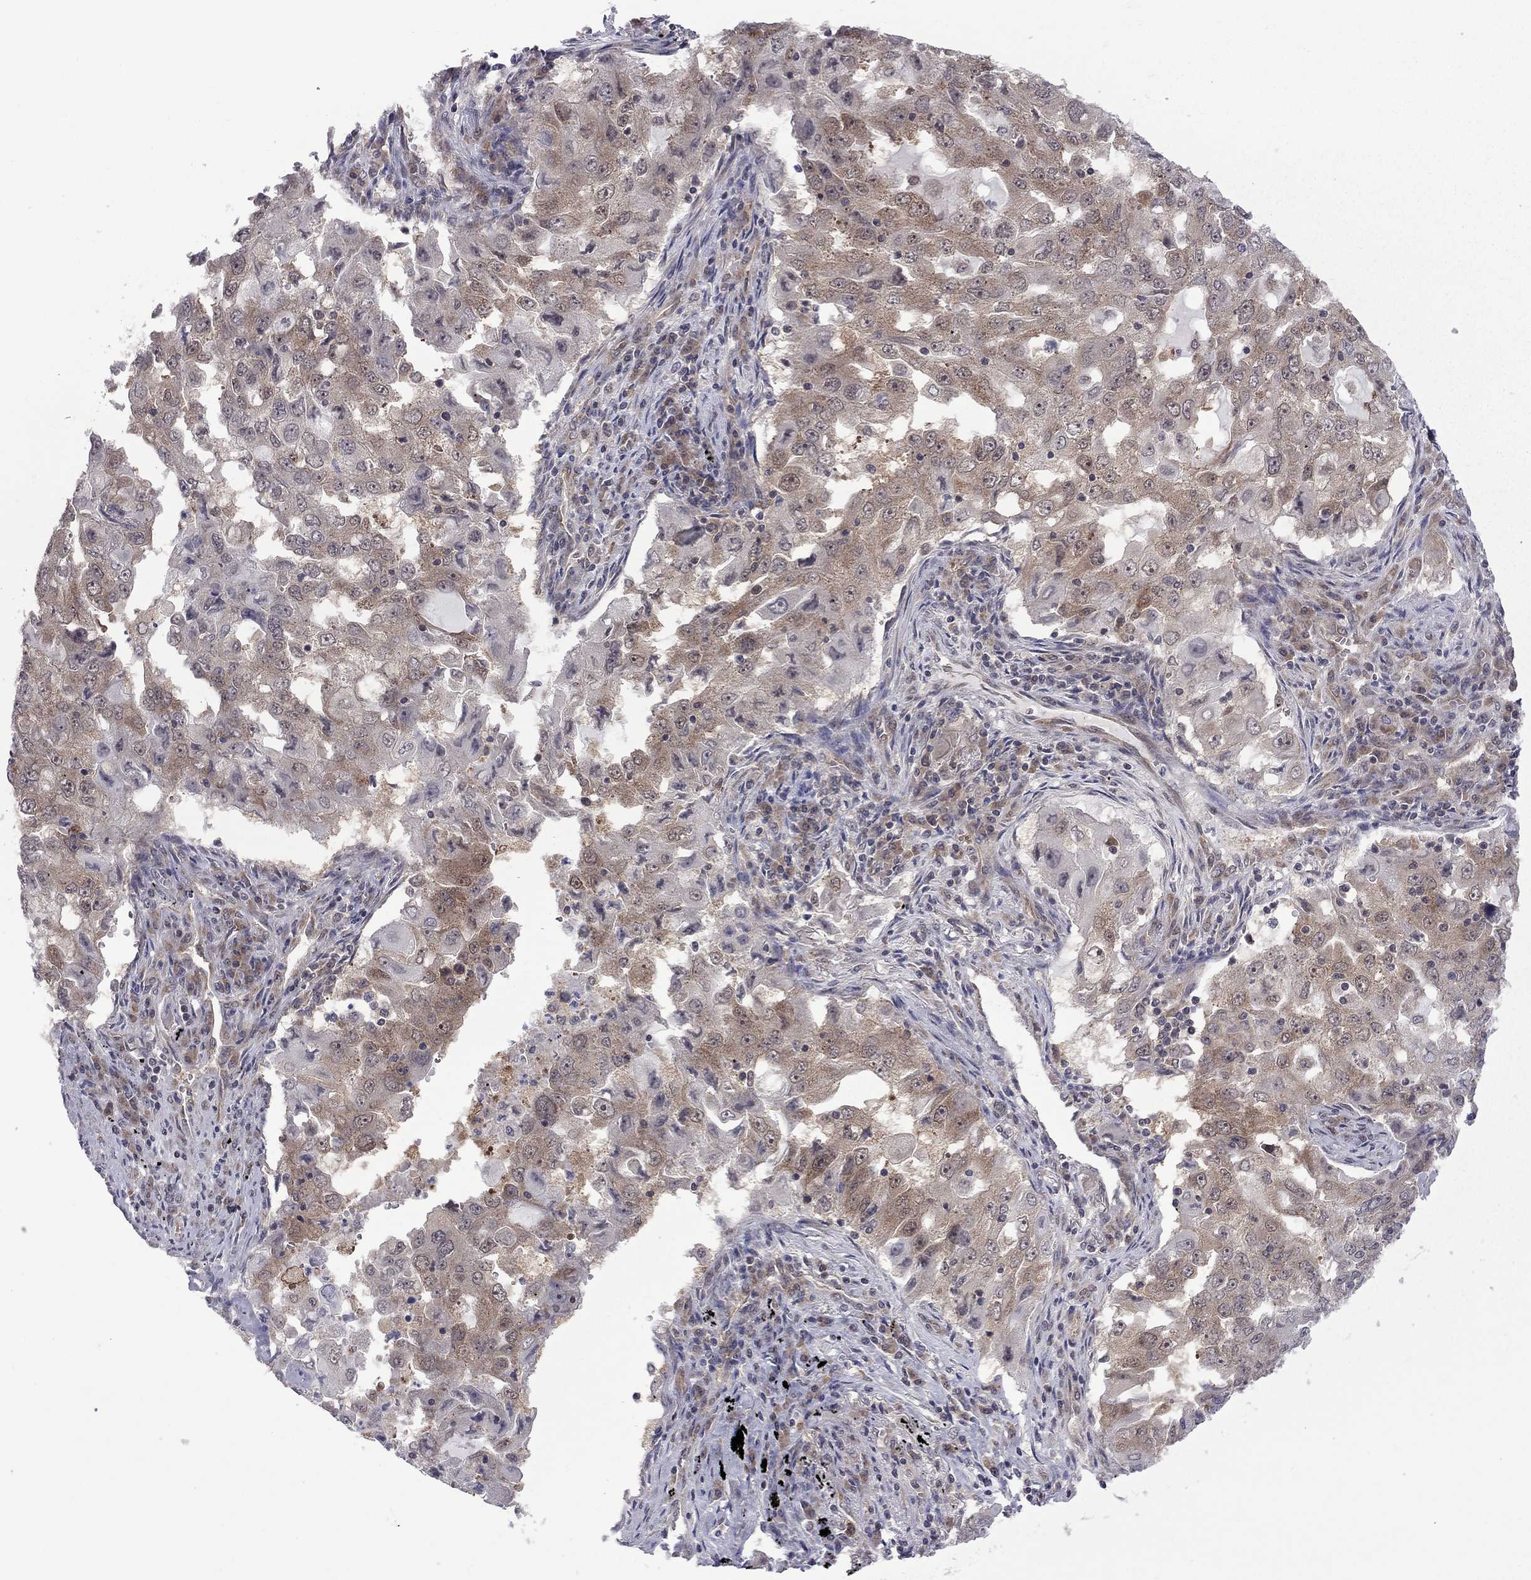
{"staining": {"intensity": "weak", "quantity": ">75%", "location": "cytoplasmic/membranous"}, "tissue": "lung cancer", "cell_type": "Tumor cells", "image_type": "cancer", "snomed": [{"axis": "morphology", "description": "Adenocarcinoma, NOS"}, {"axis": "topography", "description": "Lung"}], "caption": "Protein analysis of lung cancer (adenocarcinoma) tissue reveals weak cytoplasmic/membranous positivity in approximately >75% of tumor cells.", "gene": "NAA50", "patient": {"sex": "female", "age": 61}}